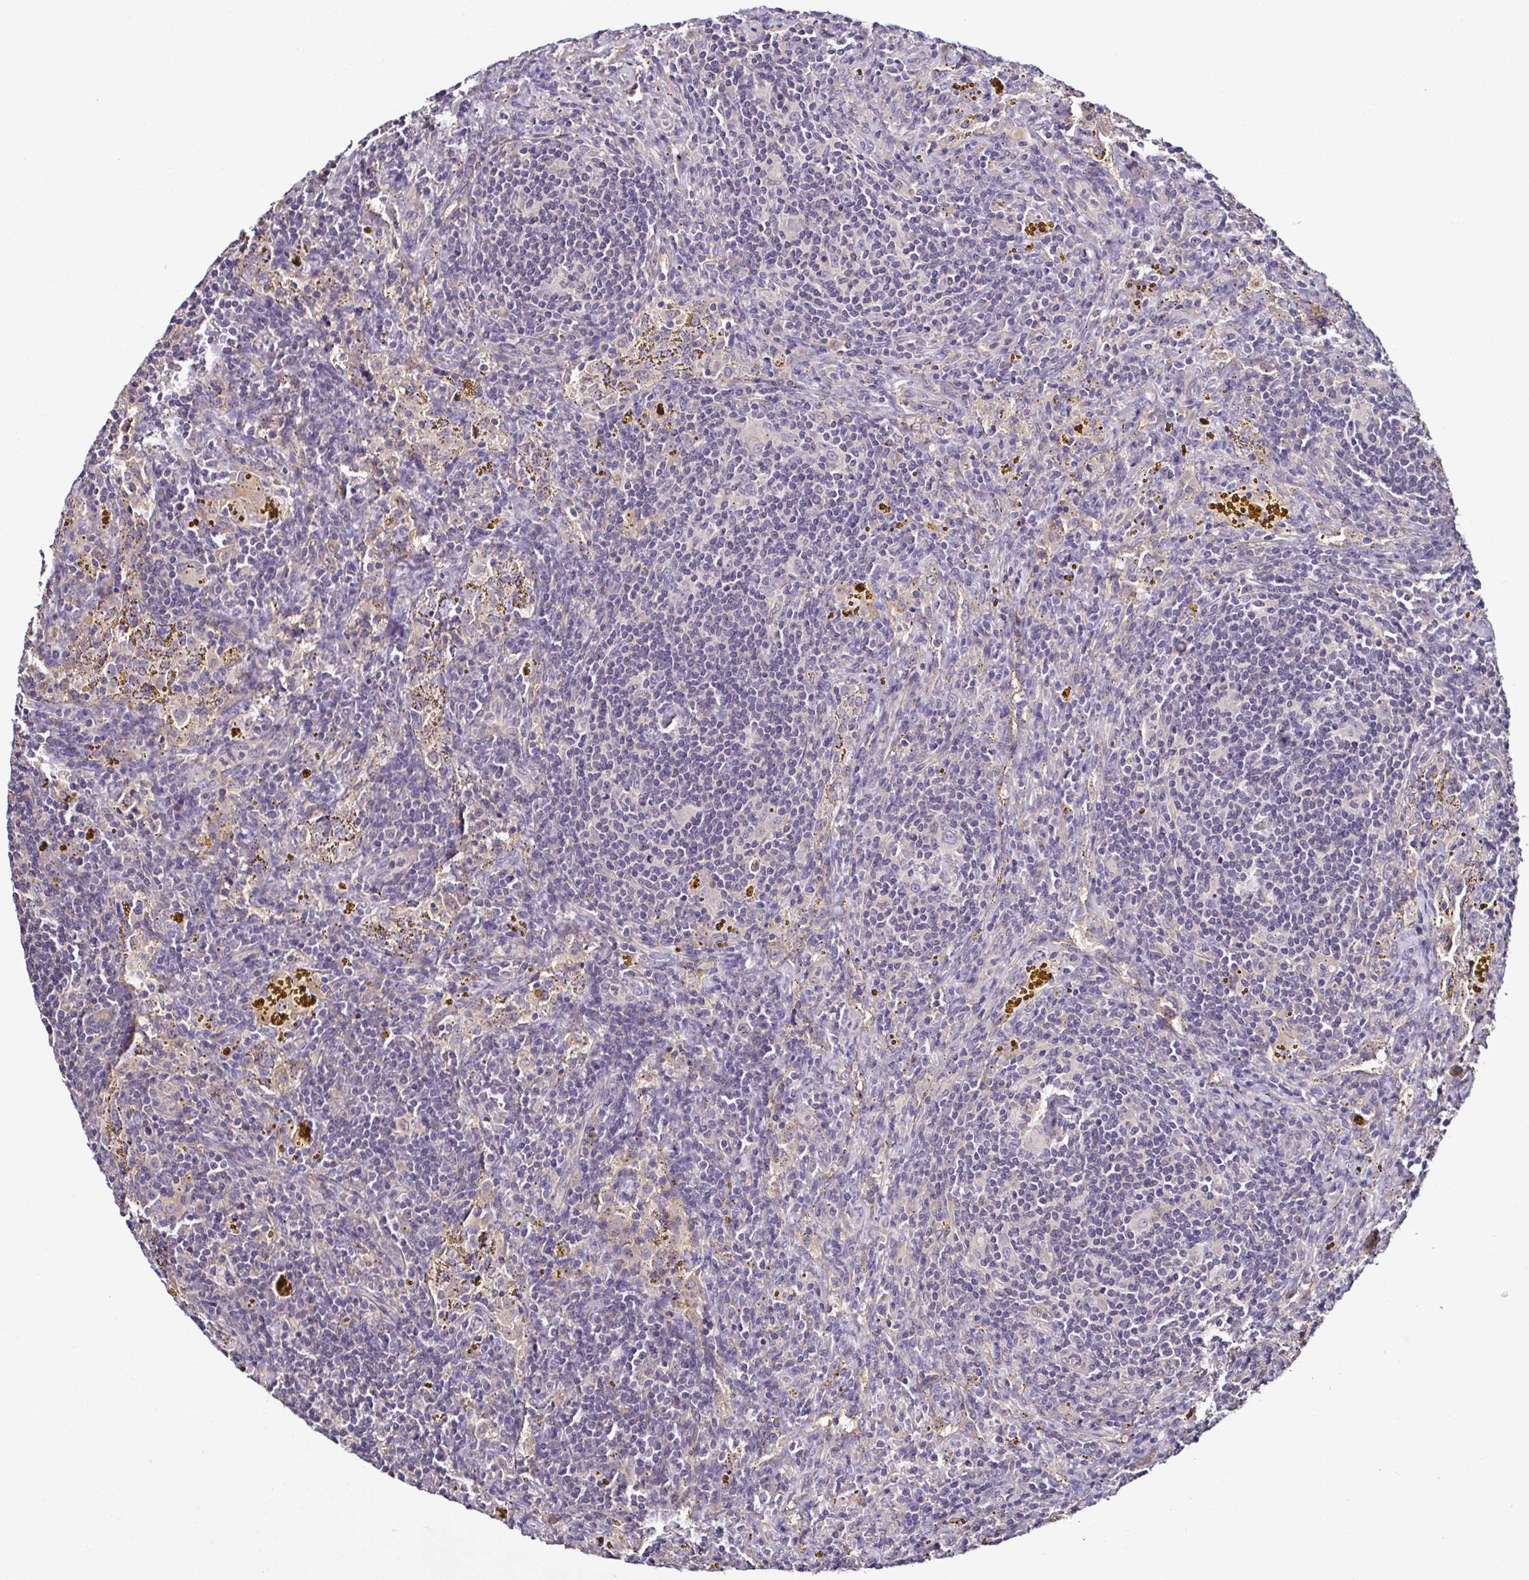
{"staining": {"intensity": "negative", "quantity": "none", "location": "none"}, "tissue": "lymphoma", "cell_type": "Tumor cells", "image_type": "cancer", "snomed": [{"axis": "morphology", "description": "Malignant lymphoma, non-Hodgkin's type, Low grade"}, {"axis": "topography", "description": "Spleen"}], "caption": "Image shows no protein expression in tumor cells of malignant lymphoma, non-Hodgkin's type (low-grade) tissue.", "gene": "LMOD2", "patient": {"sex": "female", "age": 70}}